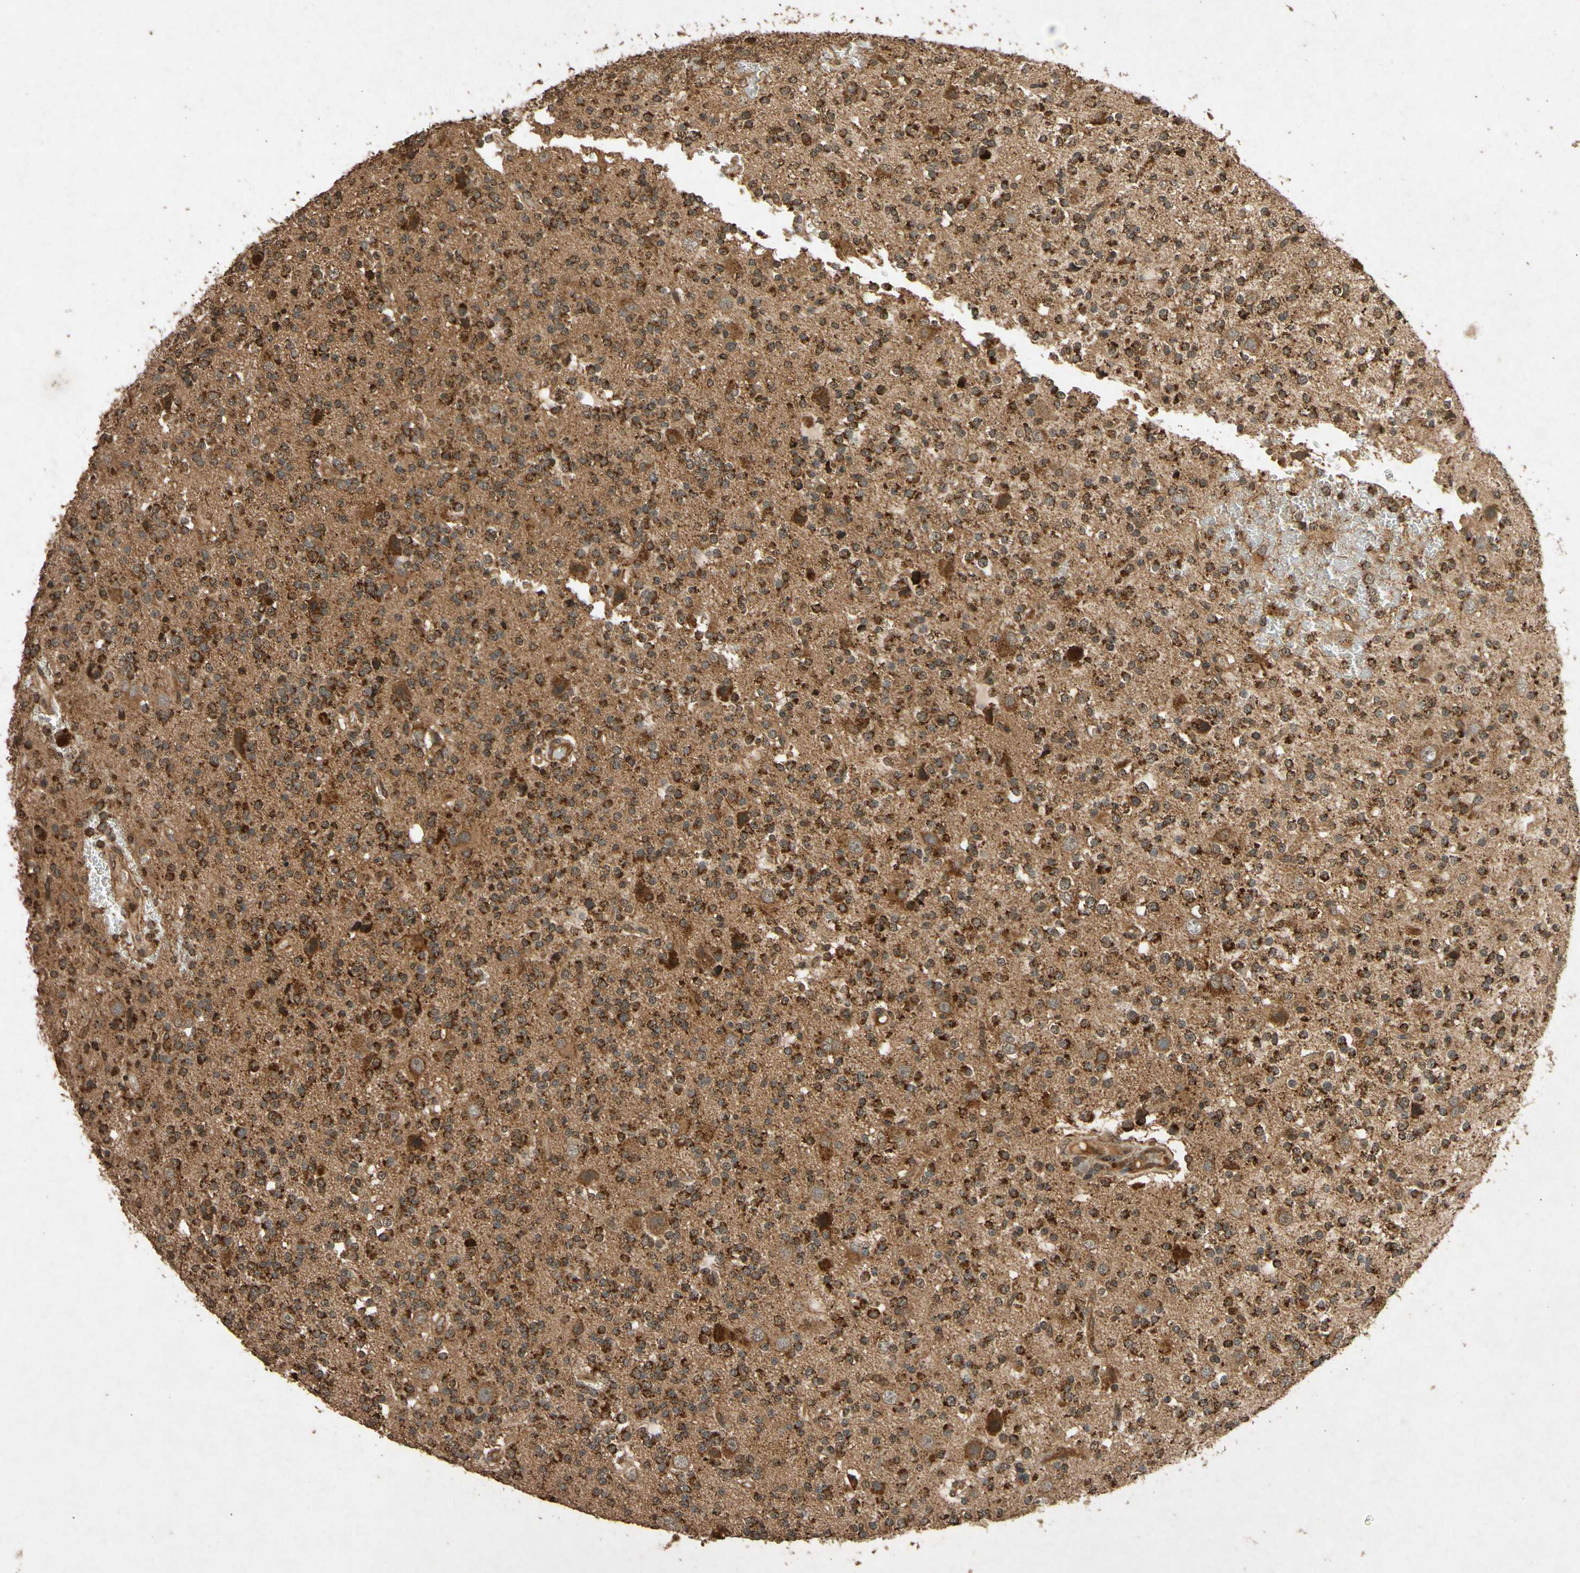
{"staining": {"intensity": "strong", "quantity": ">75%", "location": "cytoplasmic/membranous"}, "tissue": "glioma", "cell_type": "Tumor cells", "image_type": "cancer", "snomed": [{"axis": "morphology", "description": "Glioma, malignant, High grade"}, {"axis": "topography", "description": "Brain"}], "caption": "Protein staining by IHC displays strong cytoplasmic/membranous expression in about >75% of tumor cells in glioma. Nuclei are stained in blue.", "gene": "TXN2", "patient": {"sex": "male", "age": 47}}